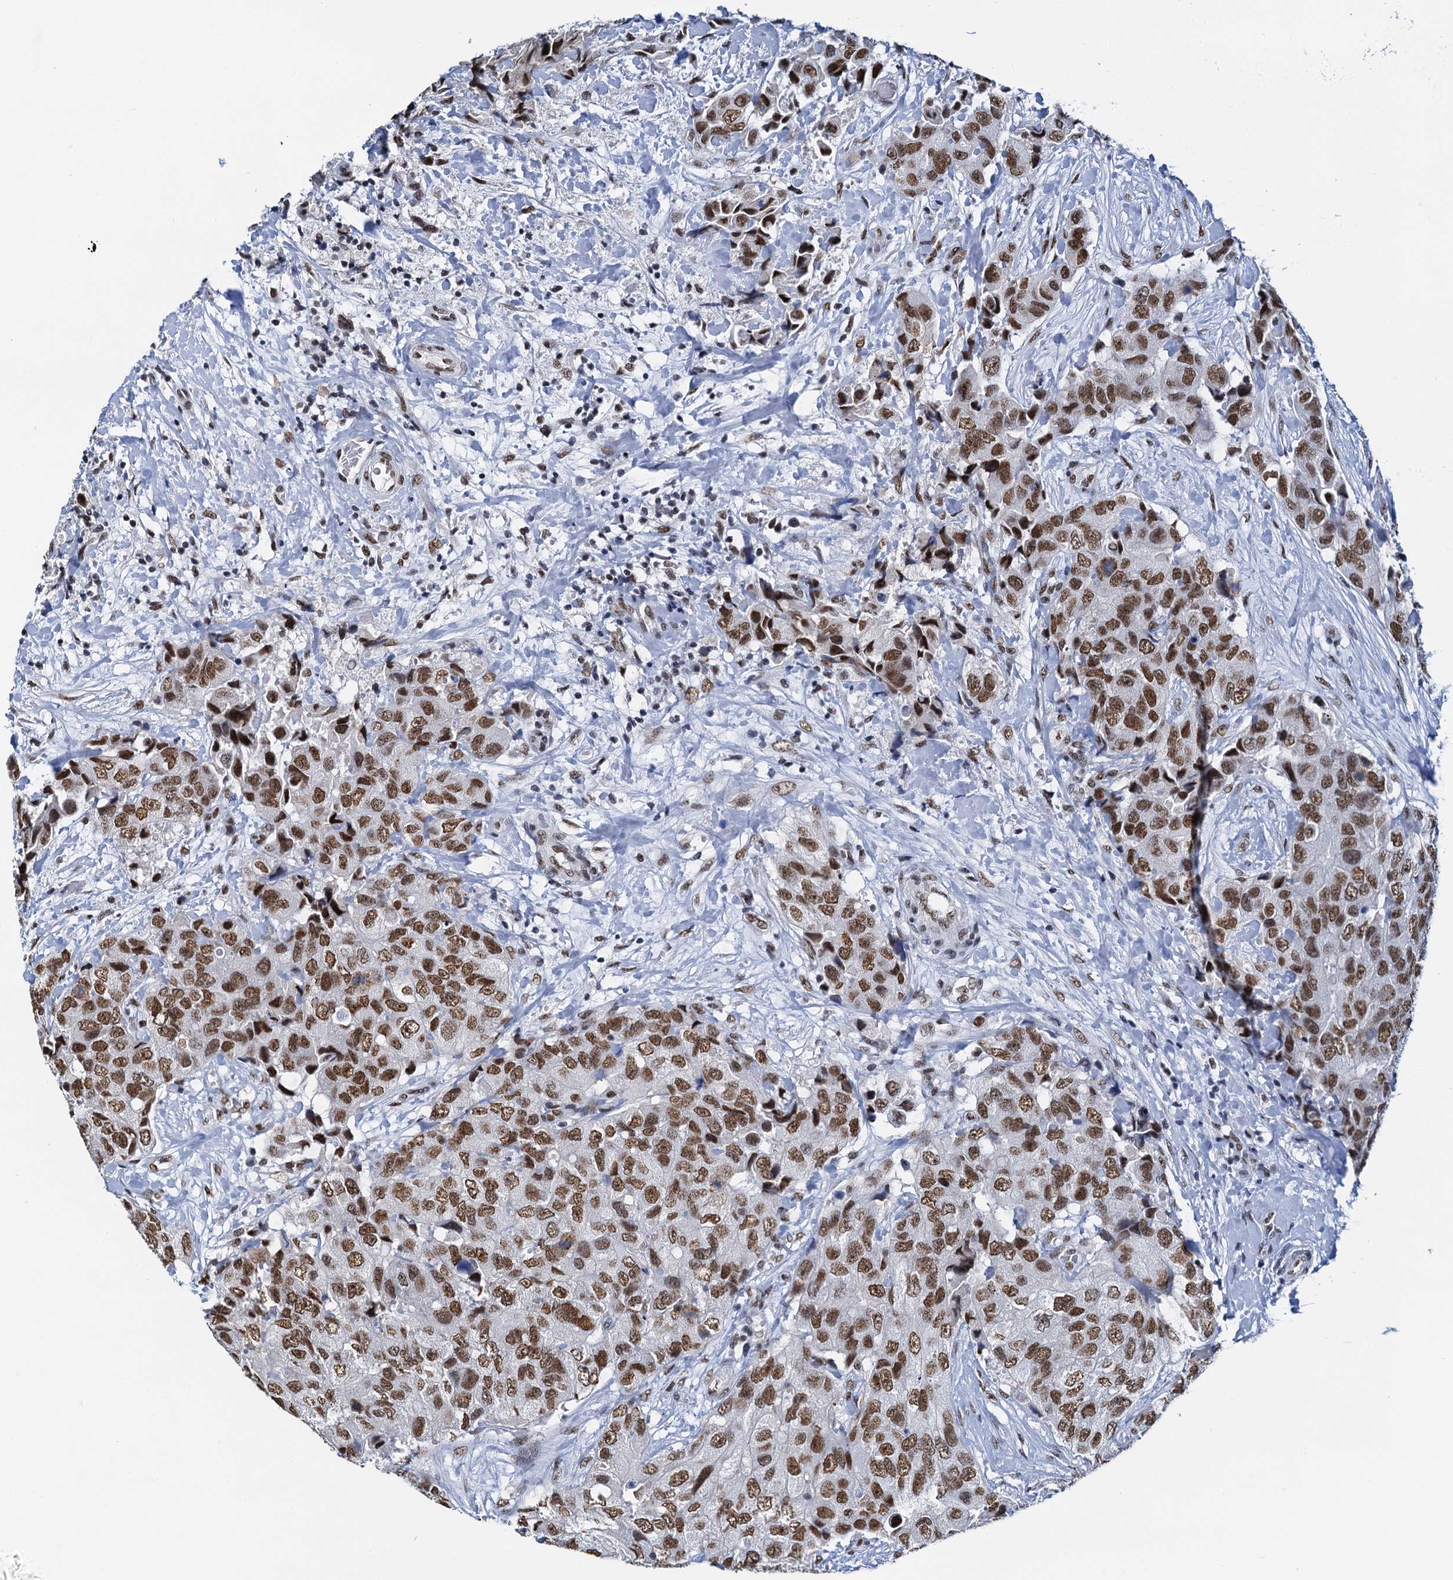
{"staining": {"intensity": "moderate", "quantity": ">75%", "location": "nuclear"}, "tissue": "breast cancer", "cell_type": "Tumor cells", "image_type": "cancer", "snomed": [{"axis": "morphology", "description": "Duct carcinoma"}, {"axis": "topography", "description": "Breast"}], "caption": "The photomicrograph displays immunohistochemical staining of breast cancer (intraductal carcinoma). There is moderate nuclear positivity is present in approximately >75% of tumor cells.", "gene": "SLTM", "patient": {"sex": "female", "age": 62}}